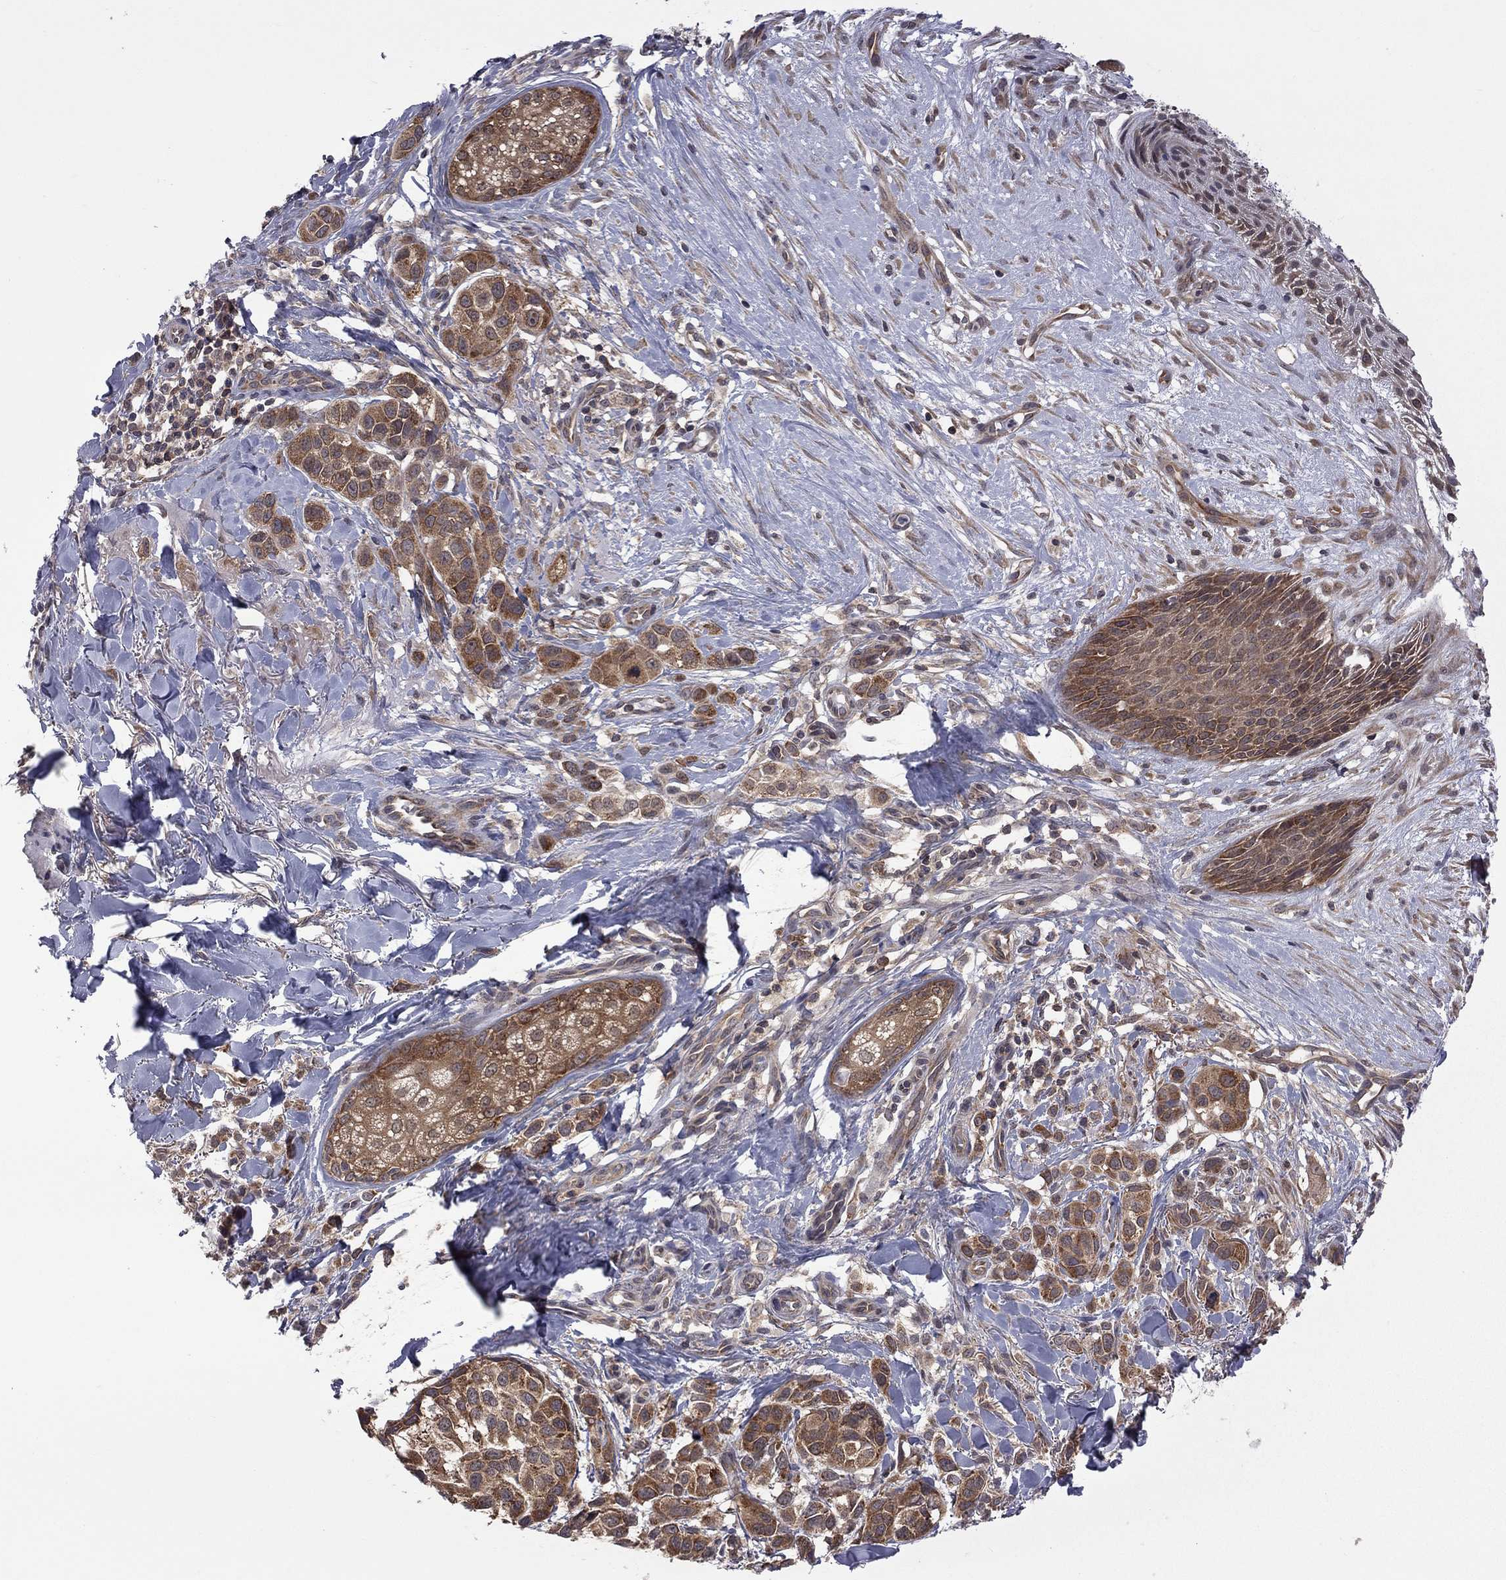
{"staining": {"intensity": "strong", "quantity": ">75%", "location": "cytoplasmic/membranous"}, "tissue": "melanoma", "cell_type": "Tumor cells", "image_type": "cancer", "snomed": [{"axis": "morphology", "description": "Malignant melanoma, NOS"}, {"axis": "topography", "description": "Skin"}], "caption": "Malignant melanoma tissue exhibits strong cytoplasmic/membranous positivity in approximately >75% of tumor cells, visualized by immunohistochemistry.", "gene": "NAA50", "patient": {"sex": "male", "age": 57}}